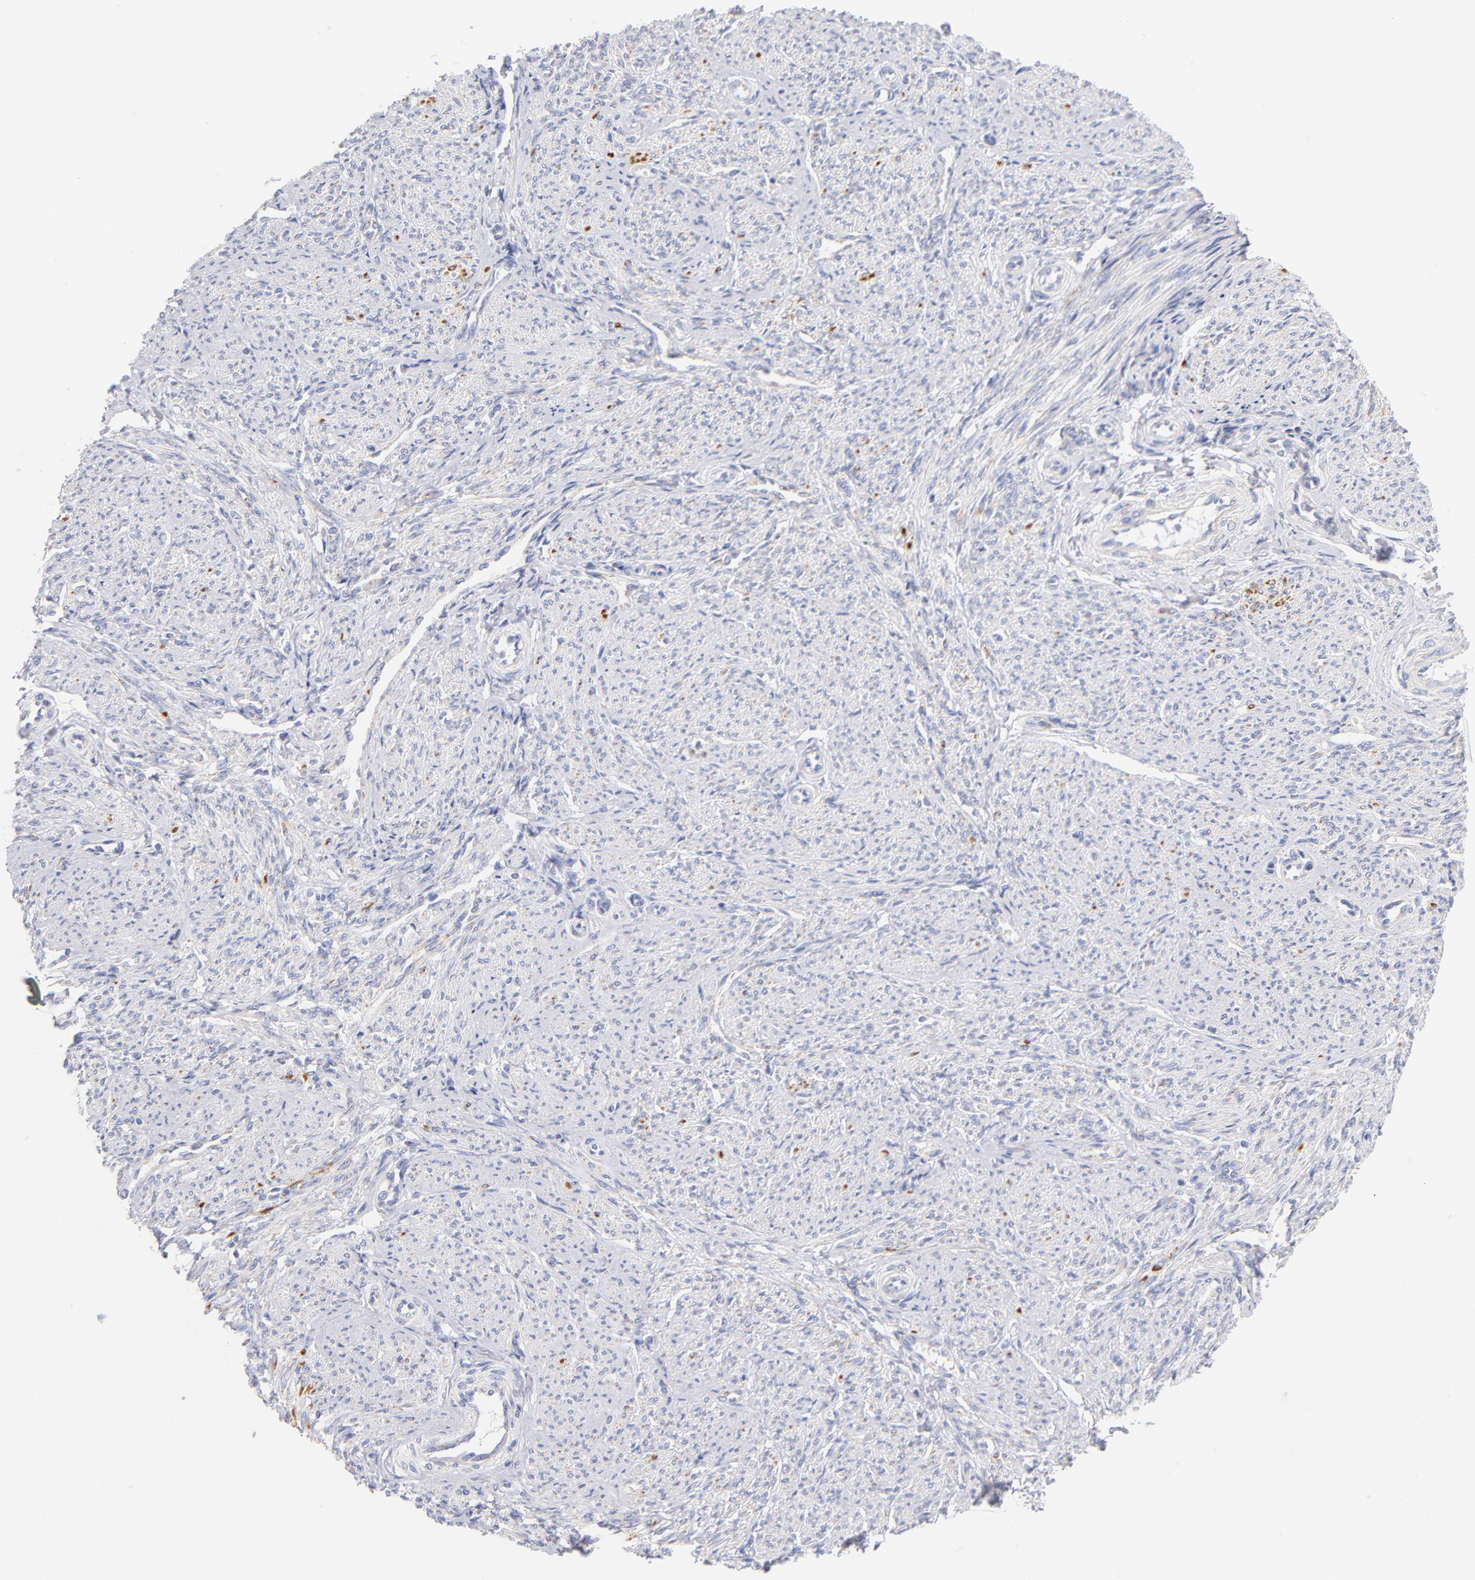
{"staining": {"intensity": "negative", "quantity": "none", "location": "none"}, "tissue": "smooth muscle", "cell_type": "Smooth muscle cells", "image_type": "normal", "snomed": [{"axis": "morphology", "description": "Normal tissue, NOS"}, {"axis": "topography", "description": "Smooth muscle"}], "caption": "Immunohistochemical staining of normal smooth muscle exhibits no significant staining in smooth muscle cells.", "gene": "AIFM1", "patient": {"sex": "female", "age": 65}}